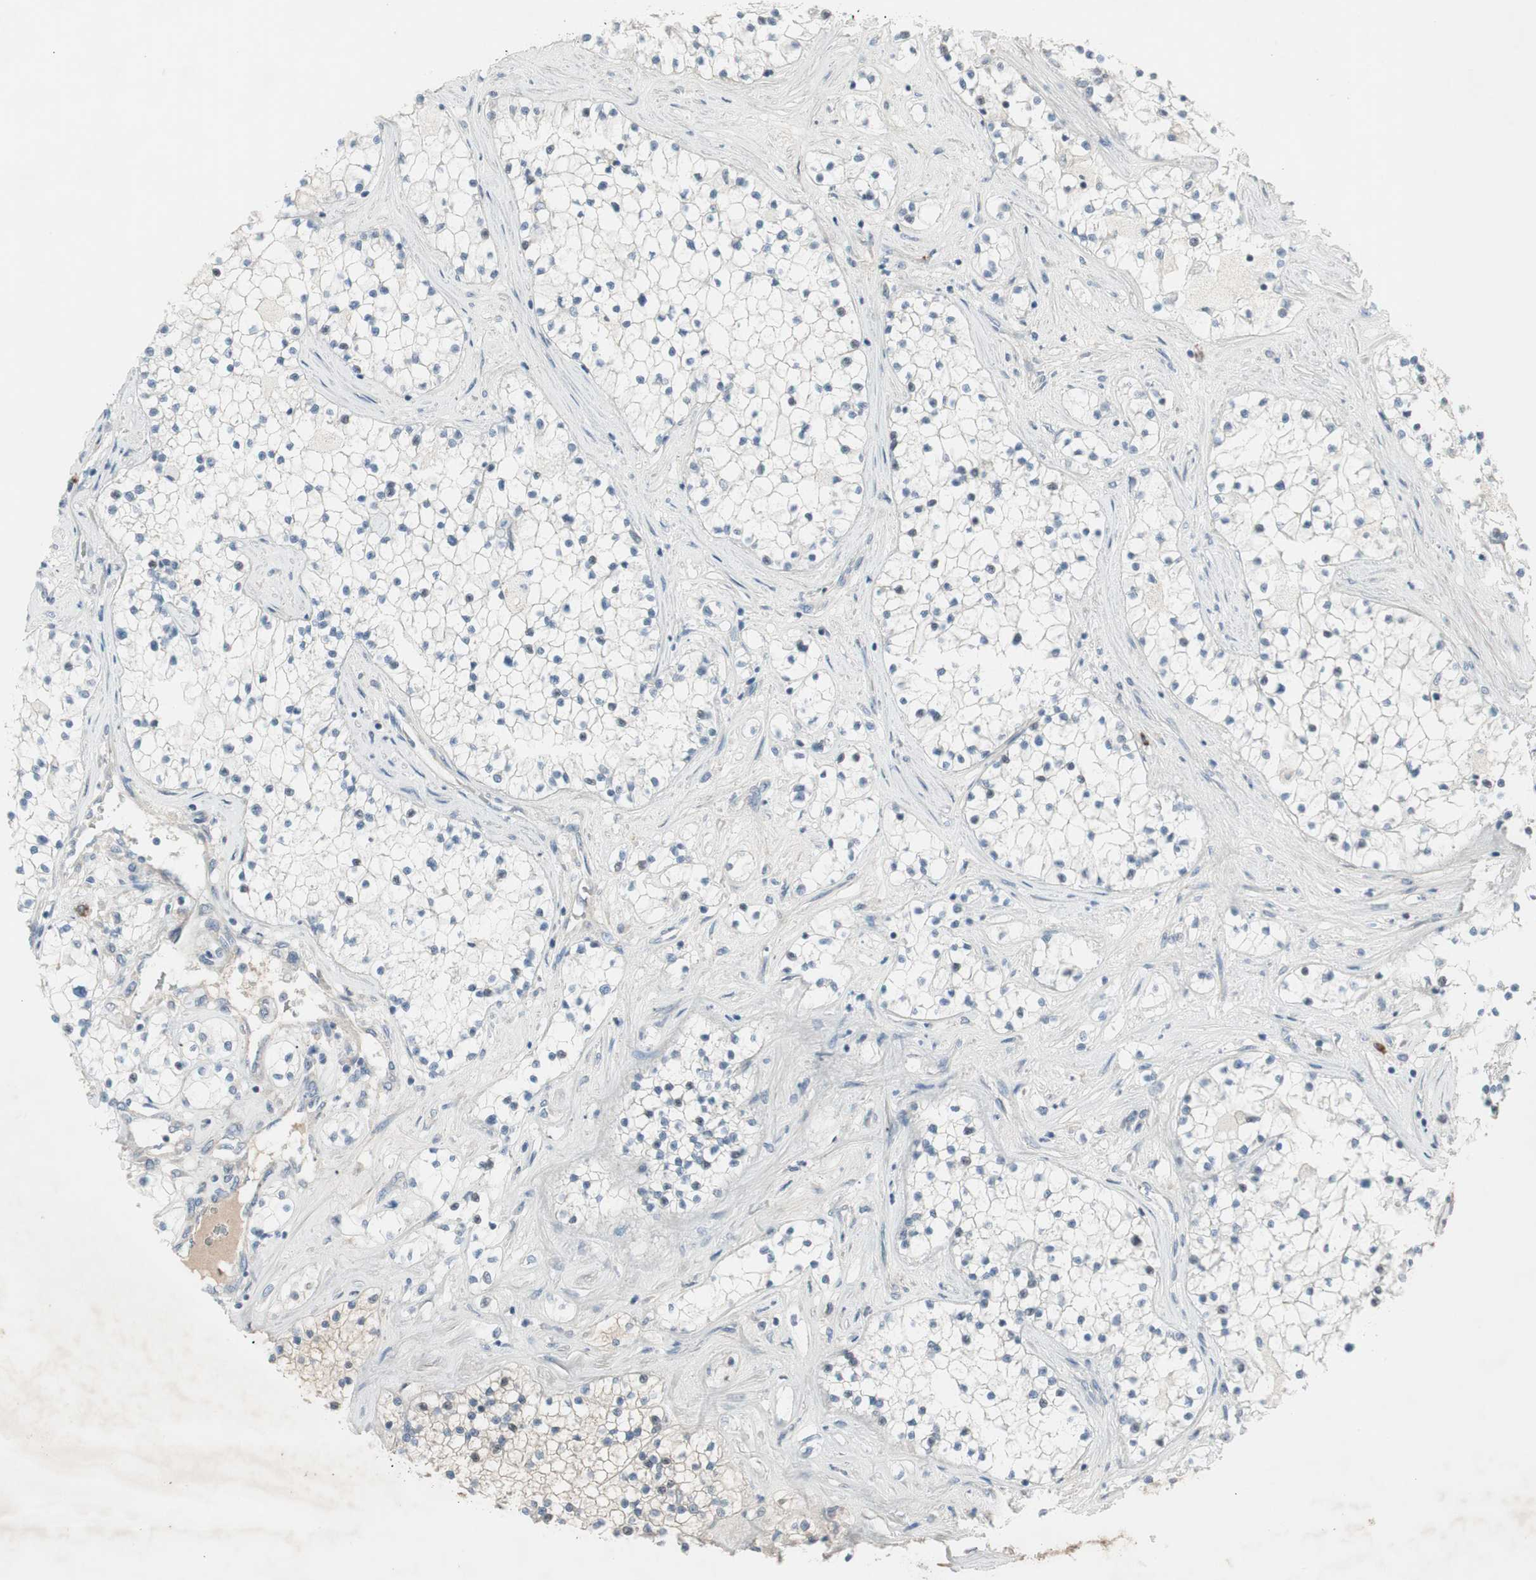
{"staining": {"intensity": "negative", "quantity": "none", "location": "none"}, "tissue": "renal cancer", "cell_type": "Tumor cells", "image_type": "cancer", "snomed": [{"axis": "morphology", "description": "Adenocarcinoma, NOS"}, {"axis": "topography", "description": "Kidney"}], "caption": "This is a histopathology image of immunohistochemistry staining of renal cancer (adenocarcinoma), which shows no positivity in tumor cells. The staining was performed using DAB to visualize the protein expression in brown, while the nuclei were stained in blue with hematoxylin (Magnification: 20x).", "gene": "MAPRE3", "patient": {"sex": "male", "age": 68}}